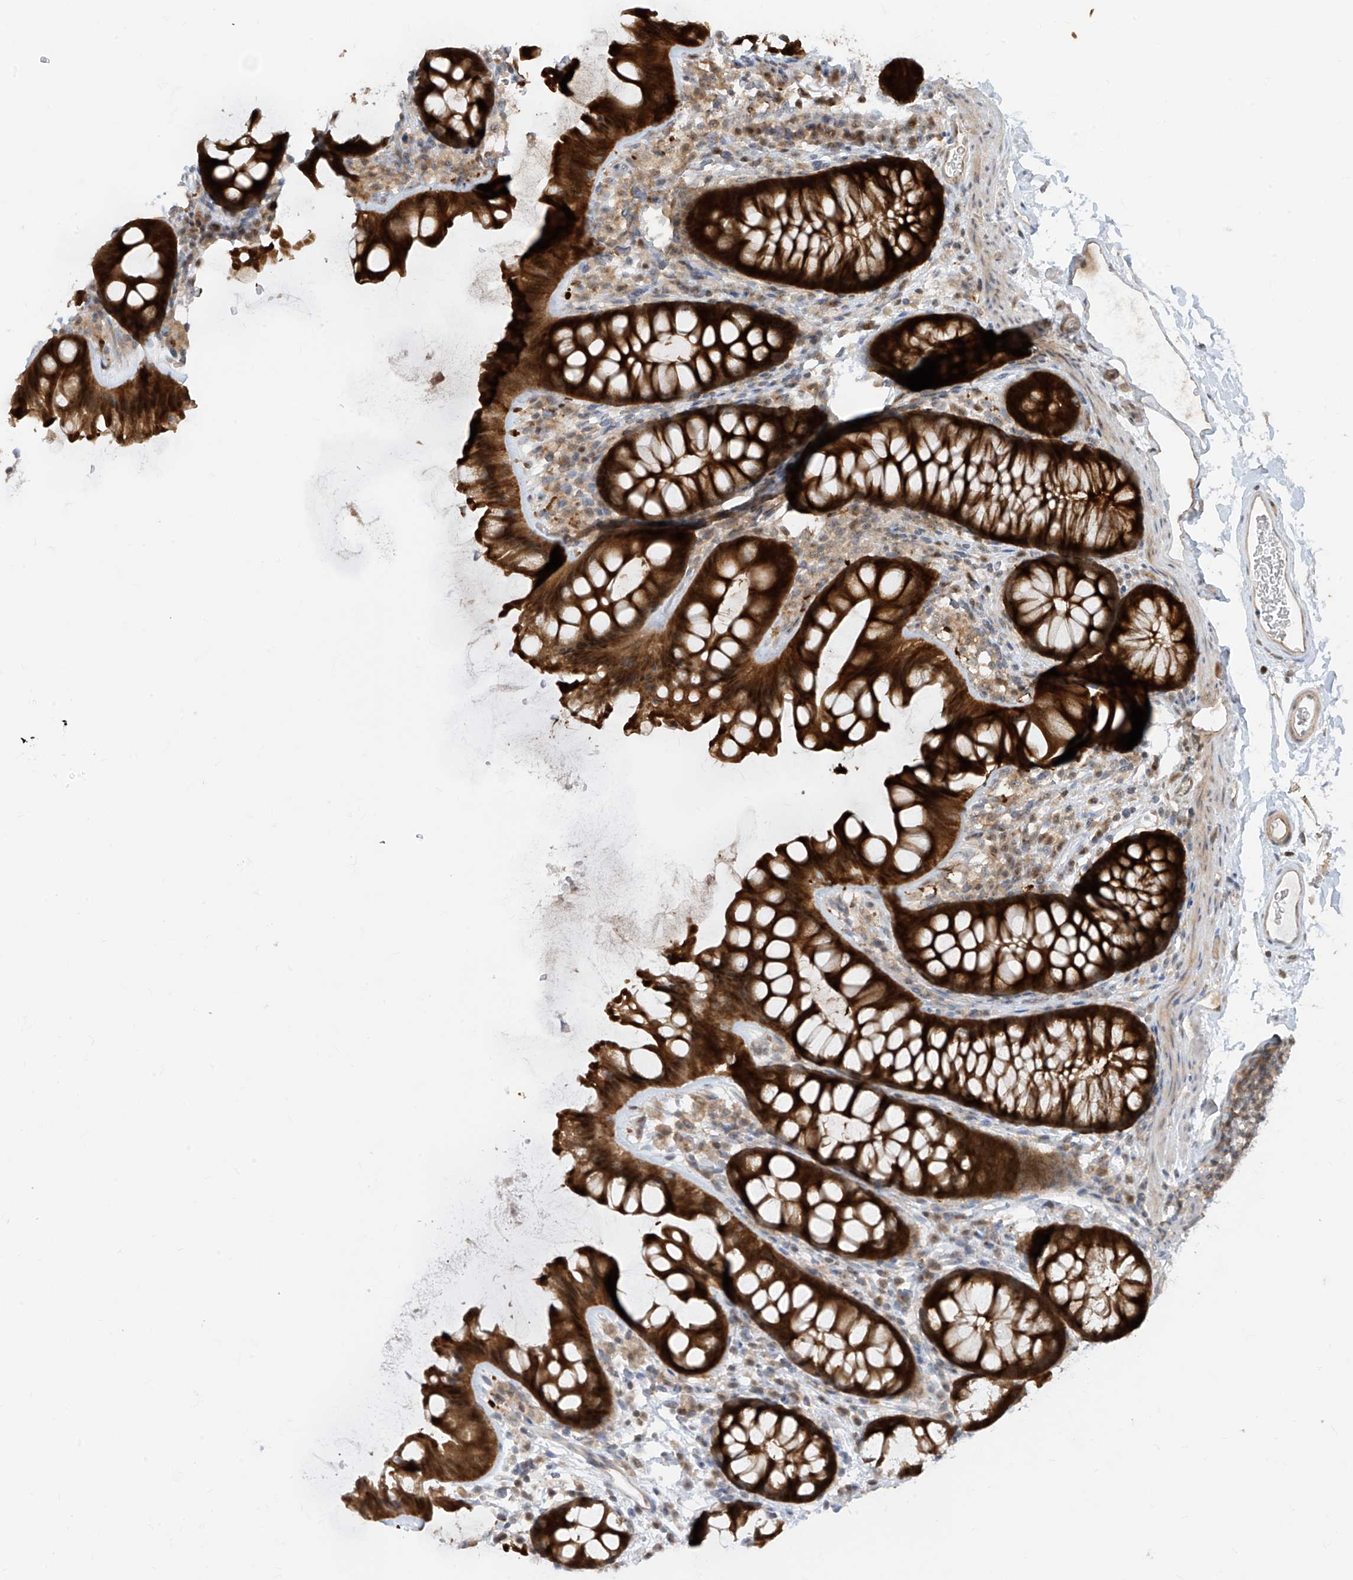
{"staining": {"intensity": "moderate", "quantity": ">75%", "location": "cytoplasmic/membranous"}, "tissue": "colon", "cell_type": "Endothelial cells", "image_type": "normal", "snomed": [{"axis": "morphology", "description": "Normal tissue, NOS"}, {"axis": "topography", "description": "Colon"}], "caption": "Approximately >75% of endothelial cells in unremarkable human colon show moderate cytoplasmic/membranous protein expression as visualized by brown immunohistochemical staining.", "gene": "TTC38", "patient": {"sex": "female", "age": 62}}